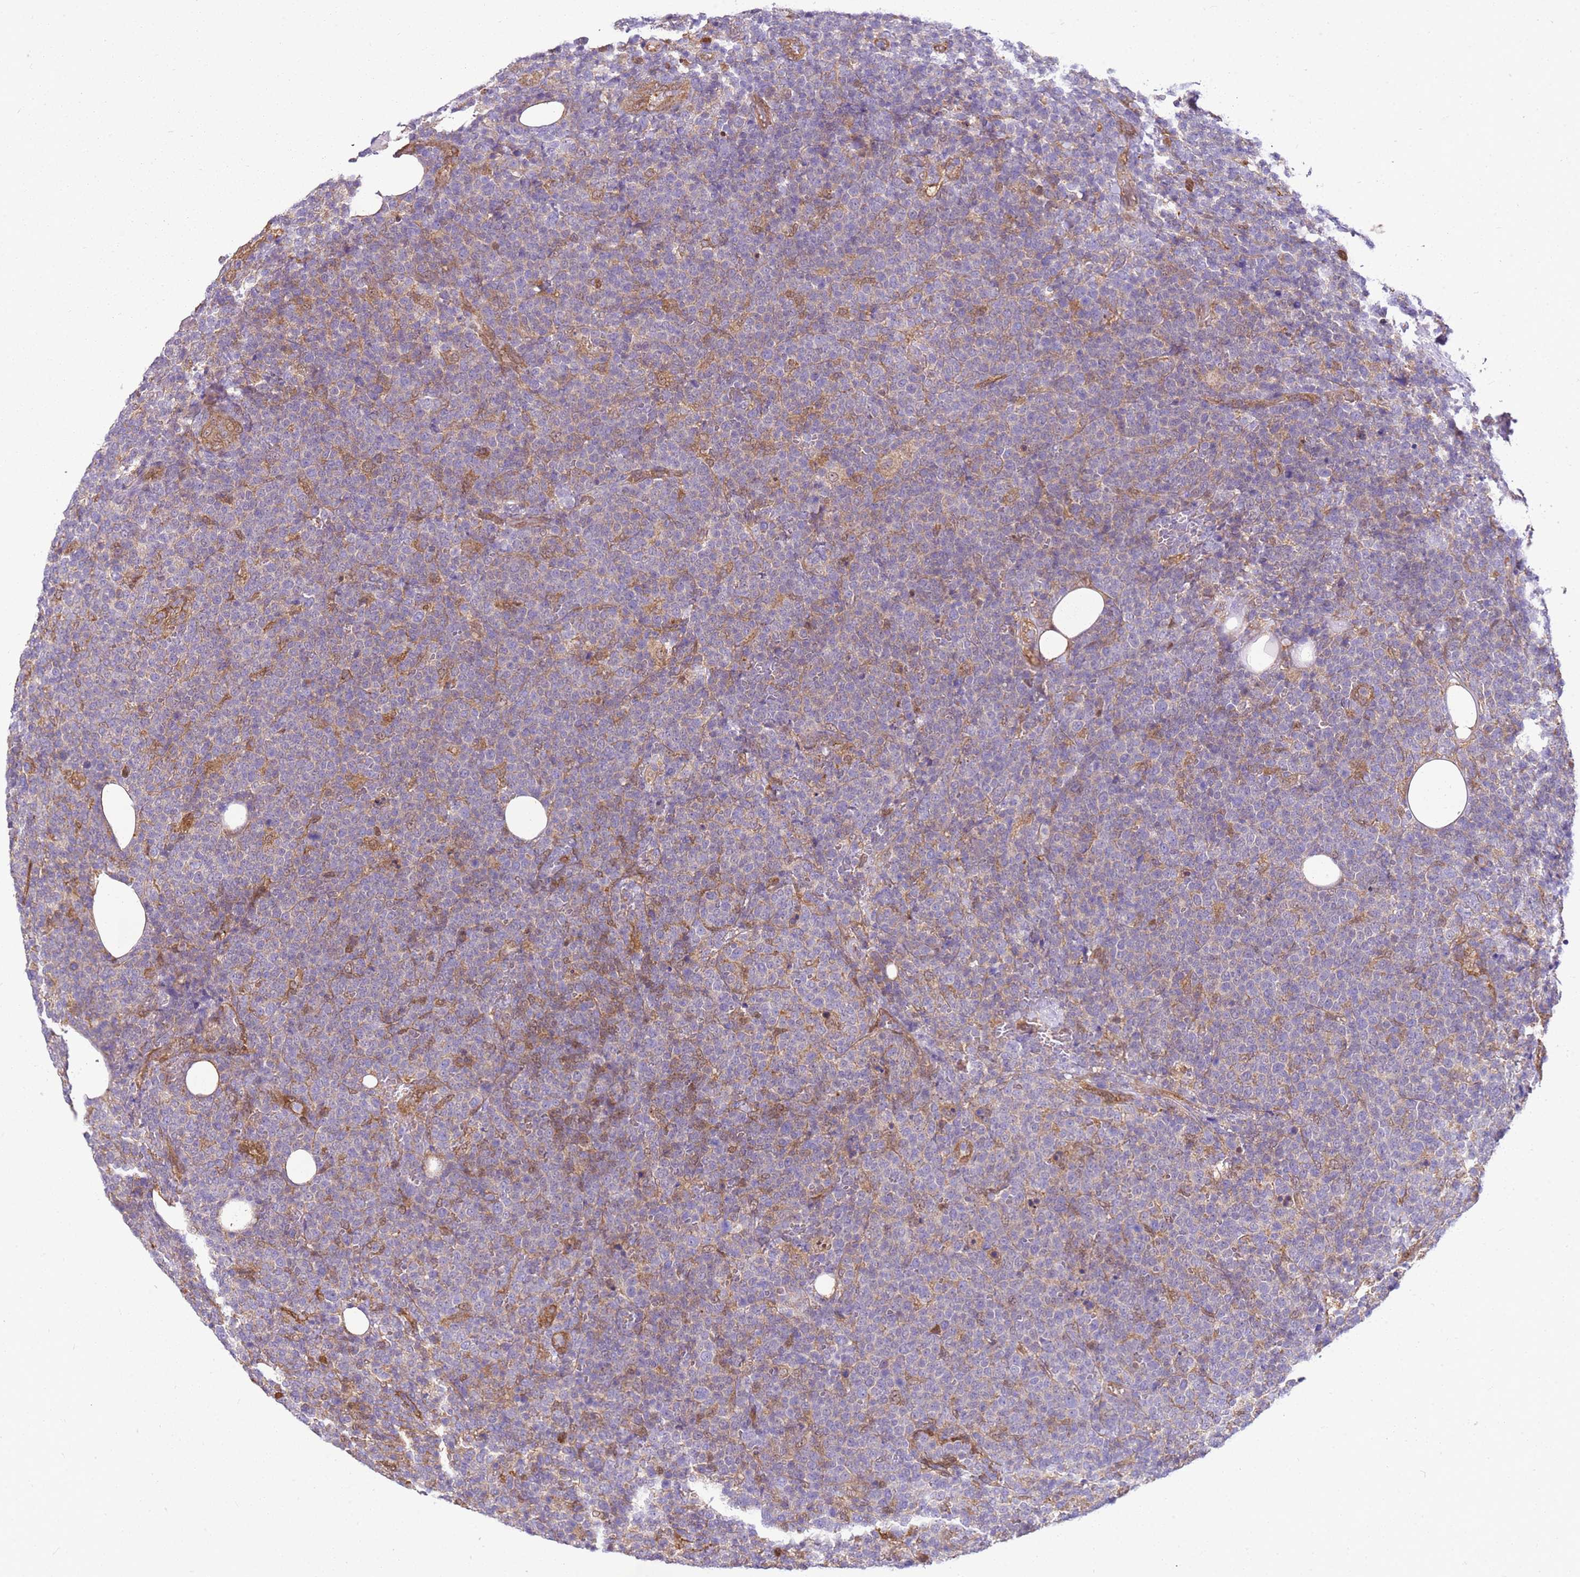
{"staining": {"intensity": "moderate", "quantity": "<25%", "location": "cytoplasmic/membranous"}, "tissue": "lymphoma", "cell_type": "Tumor cells", "image_type": "cancer", "snomed": [{"axis": "morphology", "description": "Malignant lymphoma, non-Hodgkin's type, High grade"}, {"axis": "topography", "description": "Lymph node"}], "caption": "Tumor cells exhibit low levels of moderate cytoplasmic/membranous staining in about <25% of cells in human lymphoma. (Stains: DAB in brown, nuclei in blue, Microscopy: brightfield microscopy at high magnification).", "gene": "YWHAE", "patient": {"sex": "male", "age": 61}}